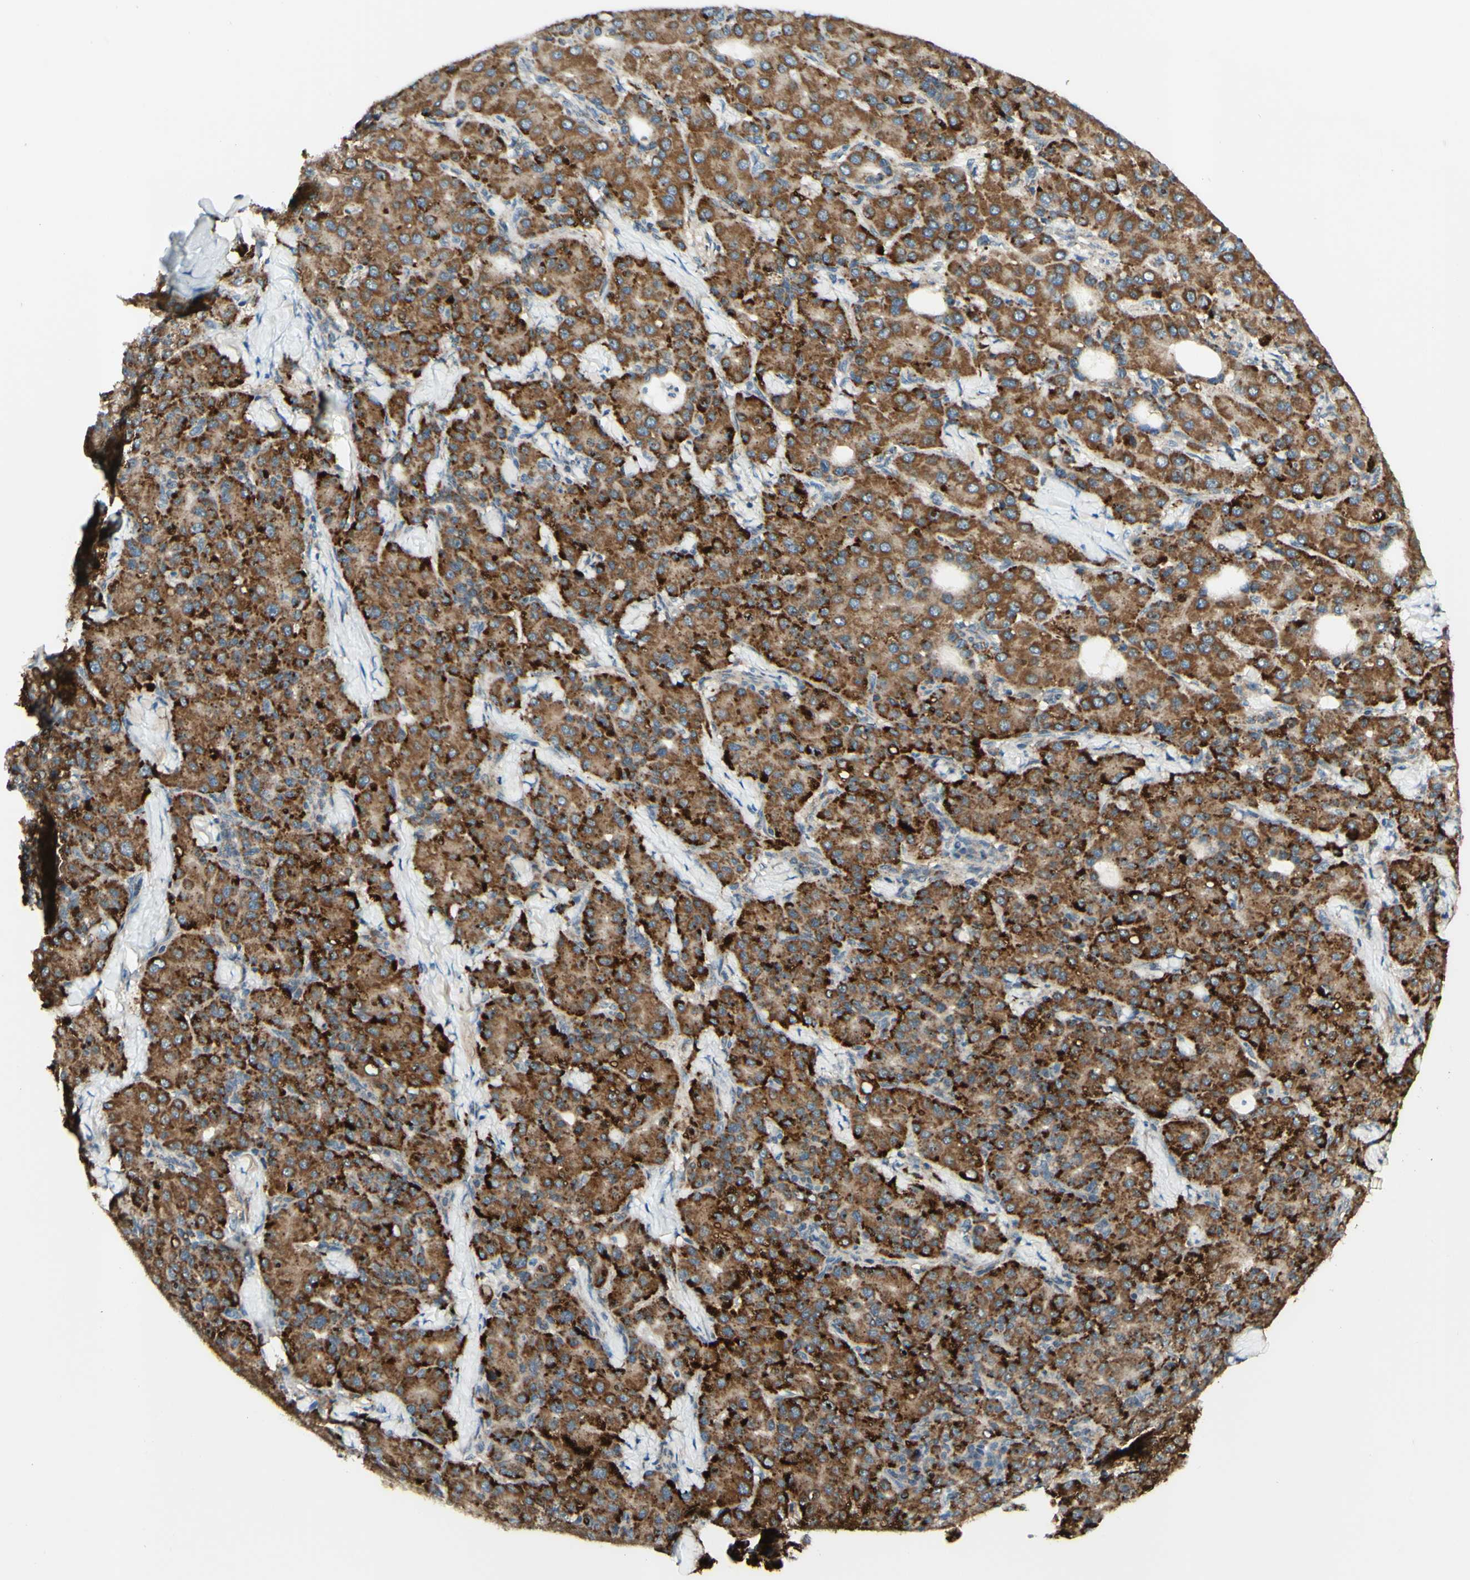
{"staining": {"intensity": "strong", "quantity": ">75%", "location": "cytoplasmic/membranous"}, "tissue": "liver cancer", "cell_type": "Tumor cells", "image_type": "cancer", "snomed": [{"axis": "morphology", "description": "Carcinoma, Hepatocellular, NOS"}, {"axis": "topography", "description": "Liver"}], "caption": "A brown stain labels strong cytoplasmic/membranous expression of a protein in human liver hepatocellular carcinoma tumor cells.", "gene": "DHRS3", "patient": {"sex": "male", "age": 65}}